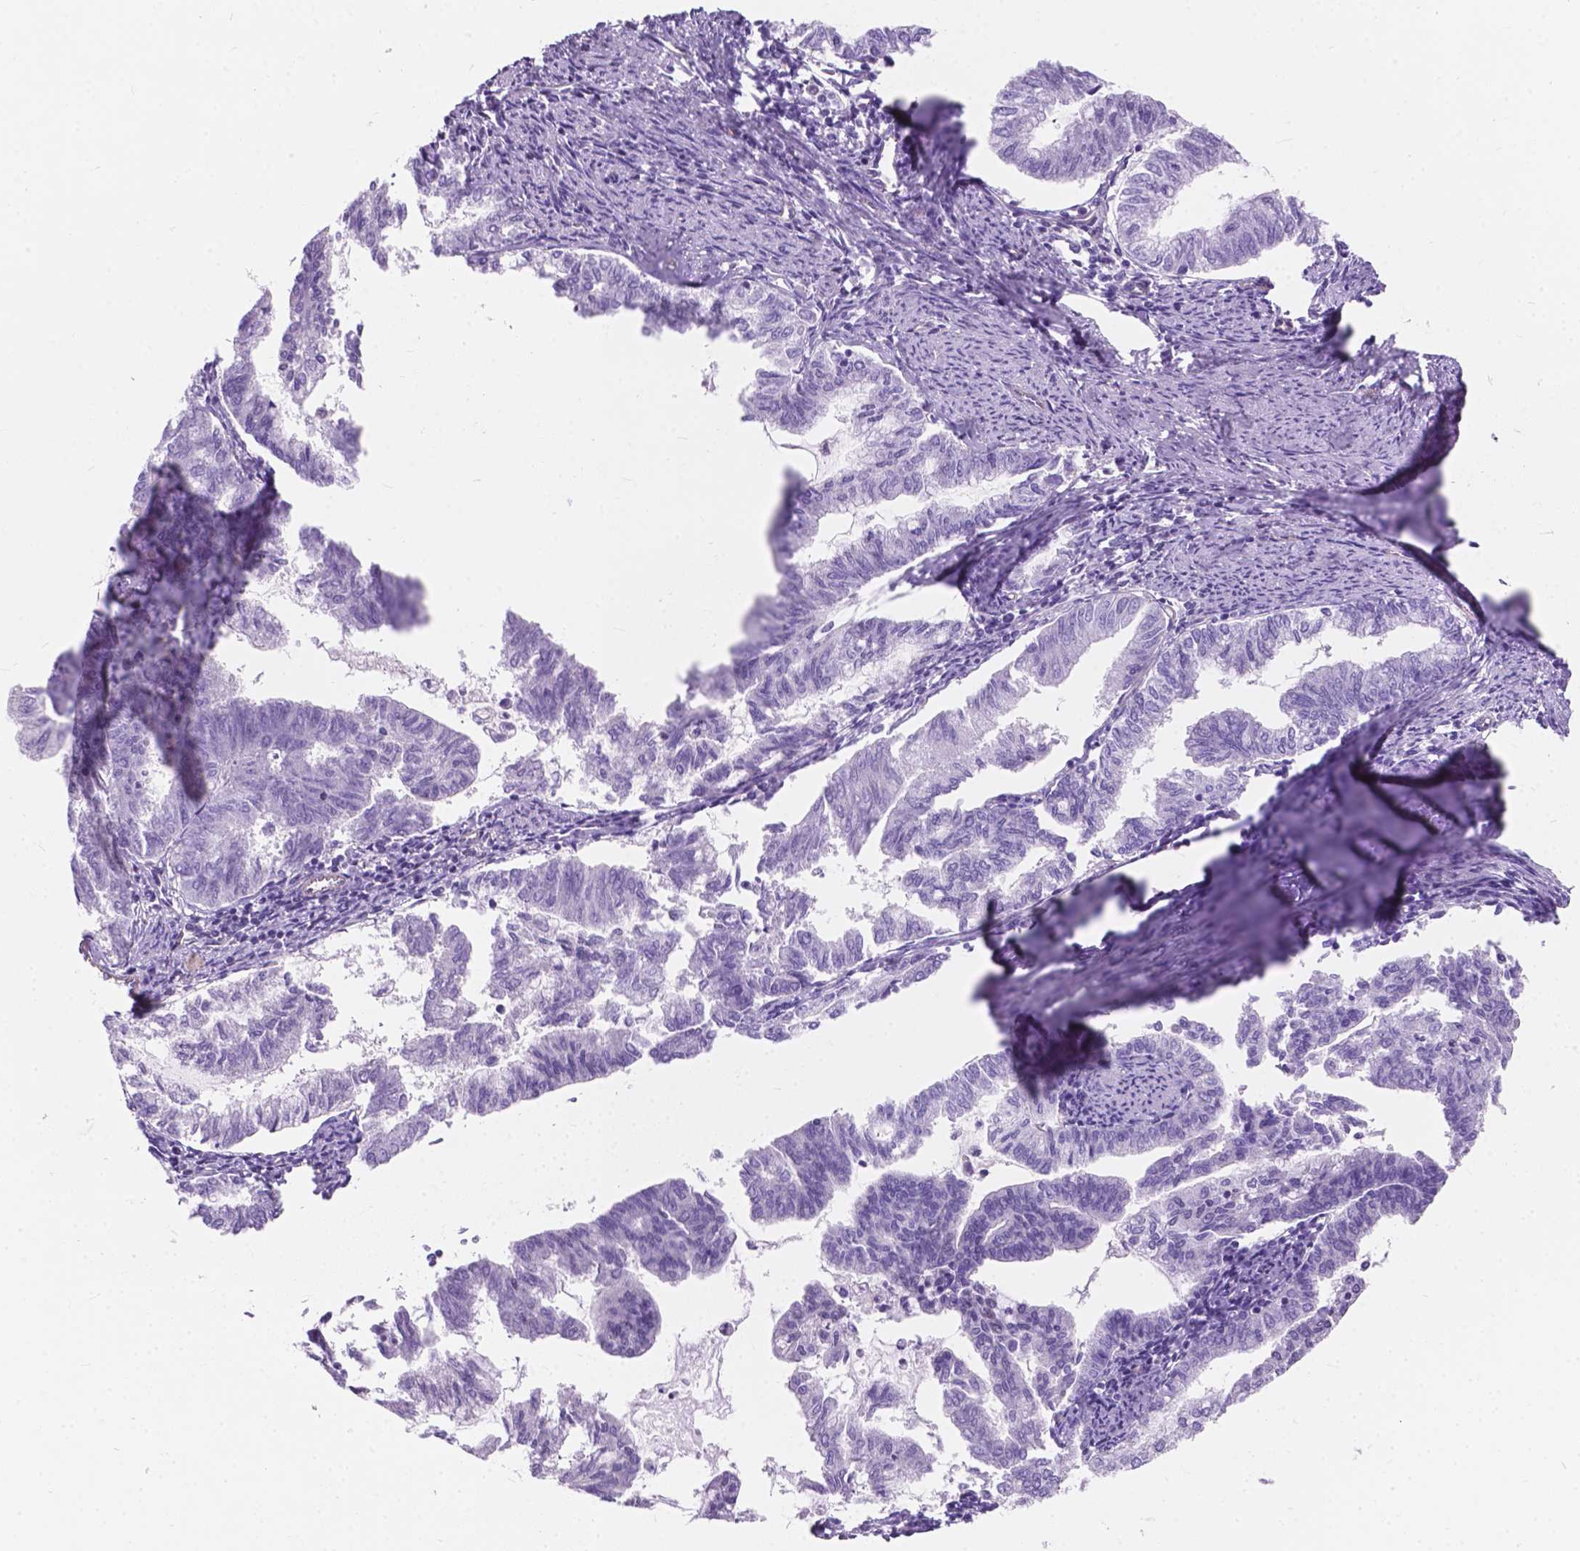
{"staining": {"intensity": "negative", "quantity": "none", "location": "none"}, "tissue": "endometrial cancer", "cell_type": "Tumor cells", "image_type": "cancer", "snomed": [{"axis": "morphology", "description": "Adenocarcinoma, NOS"}, {"axis": "topography", "description": "Endometrium"}], "caption": "A high-resolution photomicrograph shows IHC staining of endometrial cancer (adenocarcinoma), which reveals no significant staining in tumor cells.", "gene": "AMOT", "patient": {"sex": "female", "age": 79}}